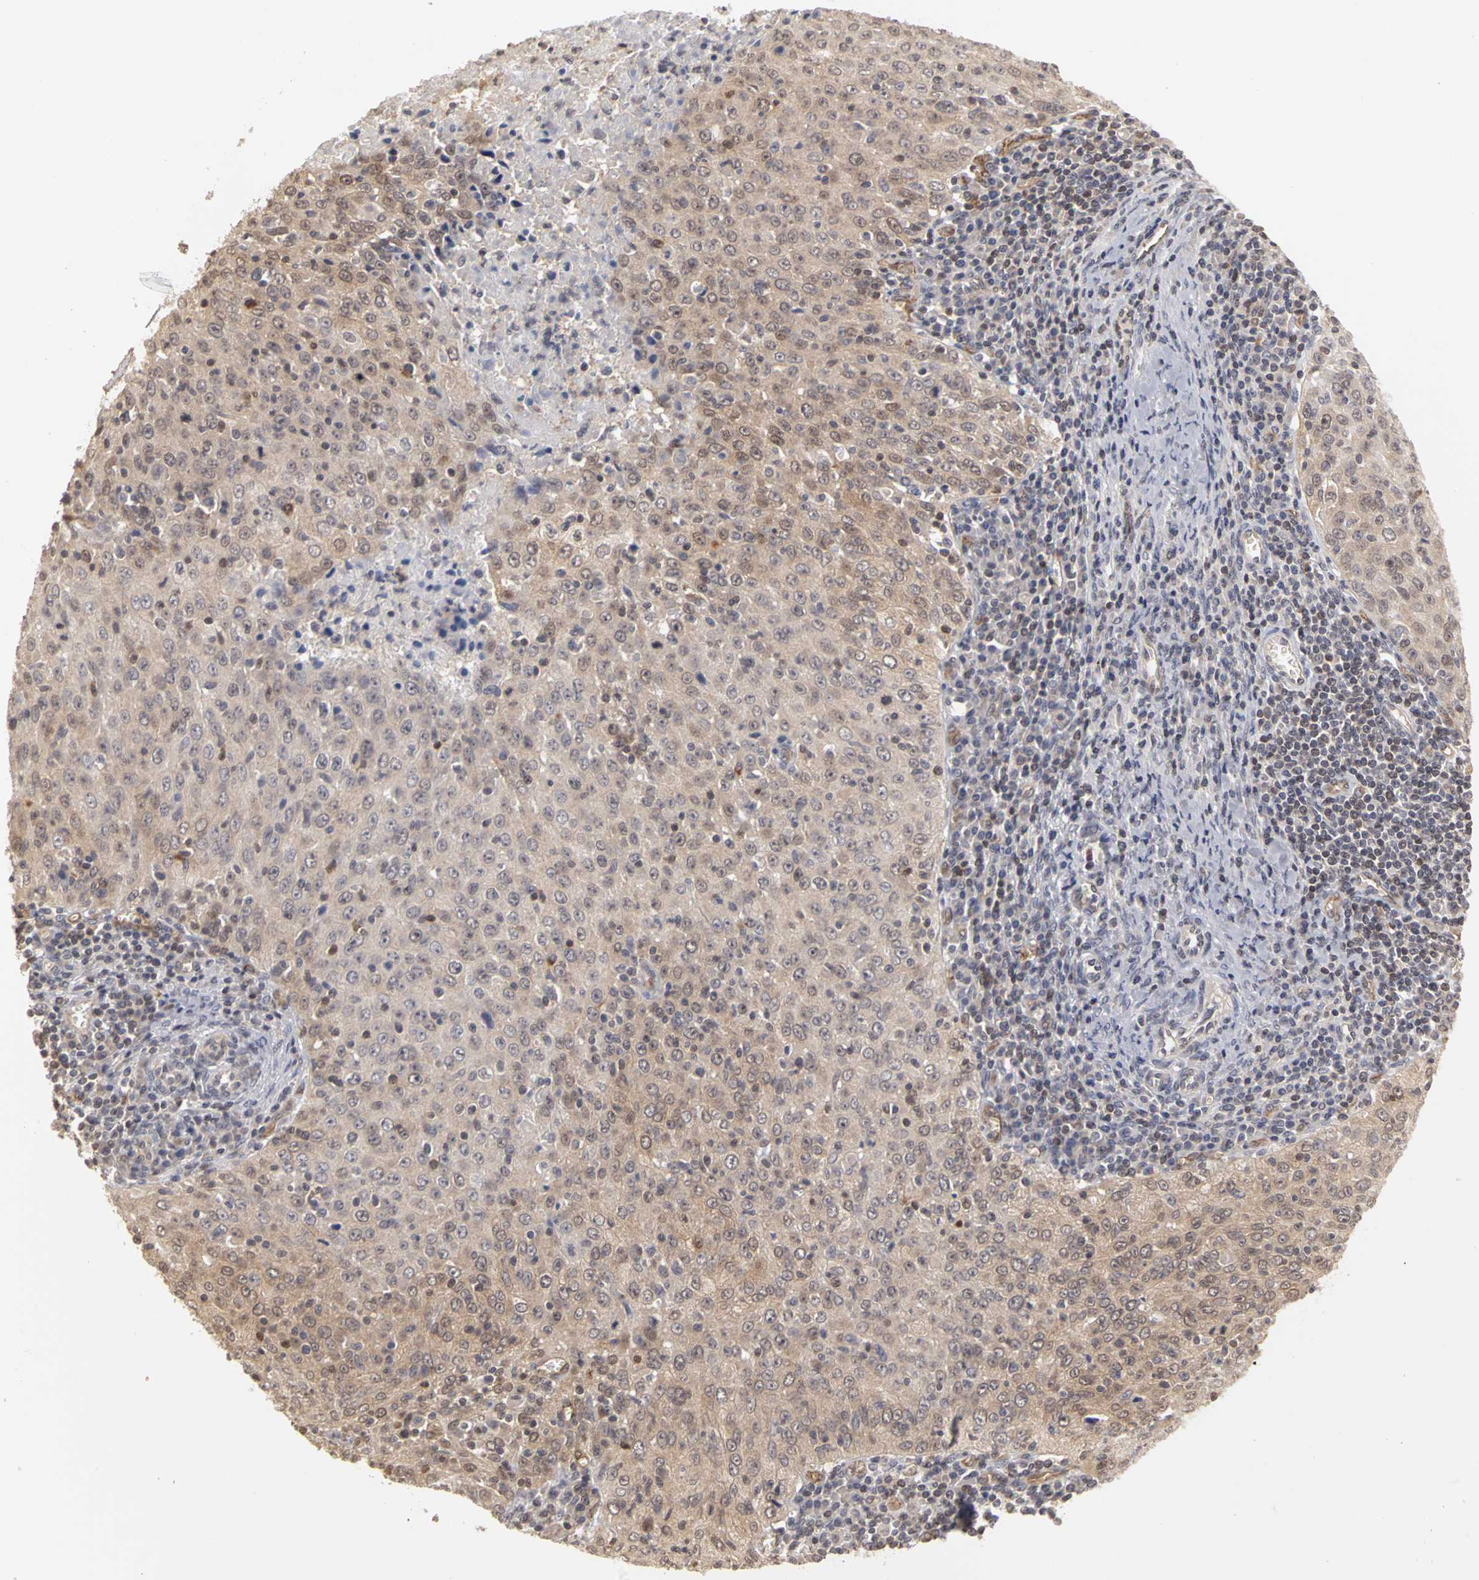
{"staining": {"intensity": "weak", "quantity": ">75%", "location": "cytoplasmic/membranous,nuclear"}, "tissue": "cervical cancer", "cell_type": "Tumor cells", "image_type": "cancer", "snomed": [{"axis": "morphology", "description": "Squamous cell carcinoma, NOS"}, {"axis": "topography", "description": "Cervix"}], "caption": "A high-resolution micrograph shows IHC staining of cervical cancer, which shows weak cytoplasmic/membranous and nuclear staining in approximately >75% of tumor cells.", "gene": "PLEKHA1", "patient": {"sex": "female", "age": 27}}